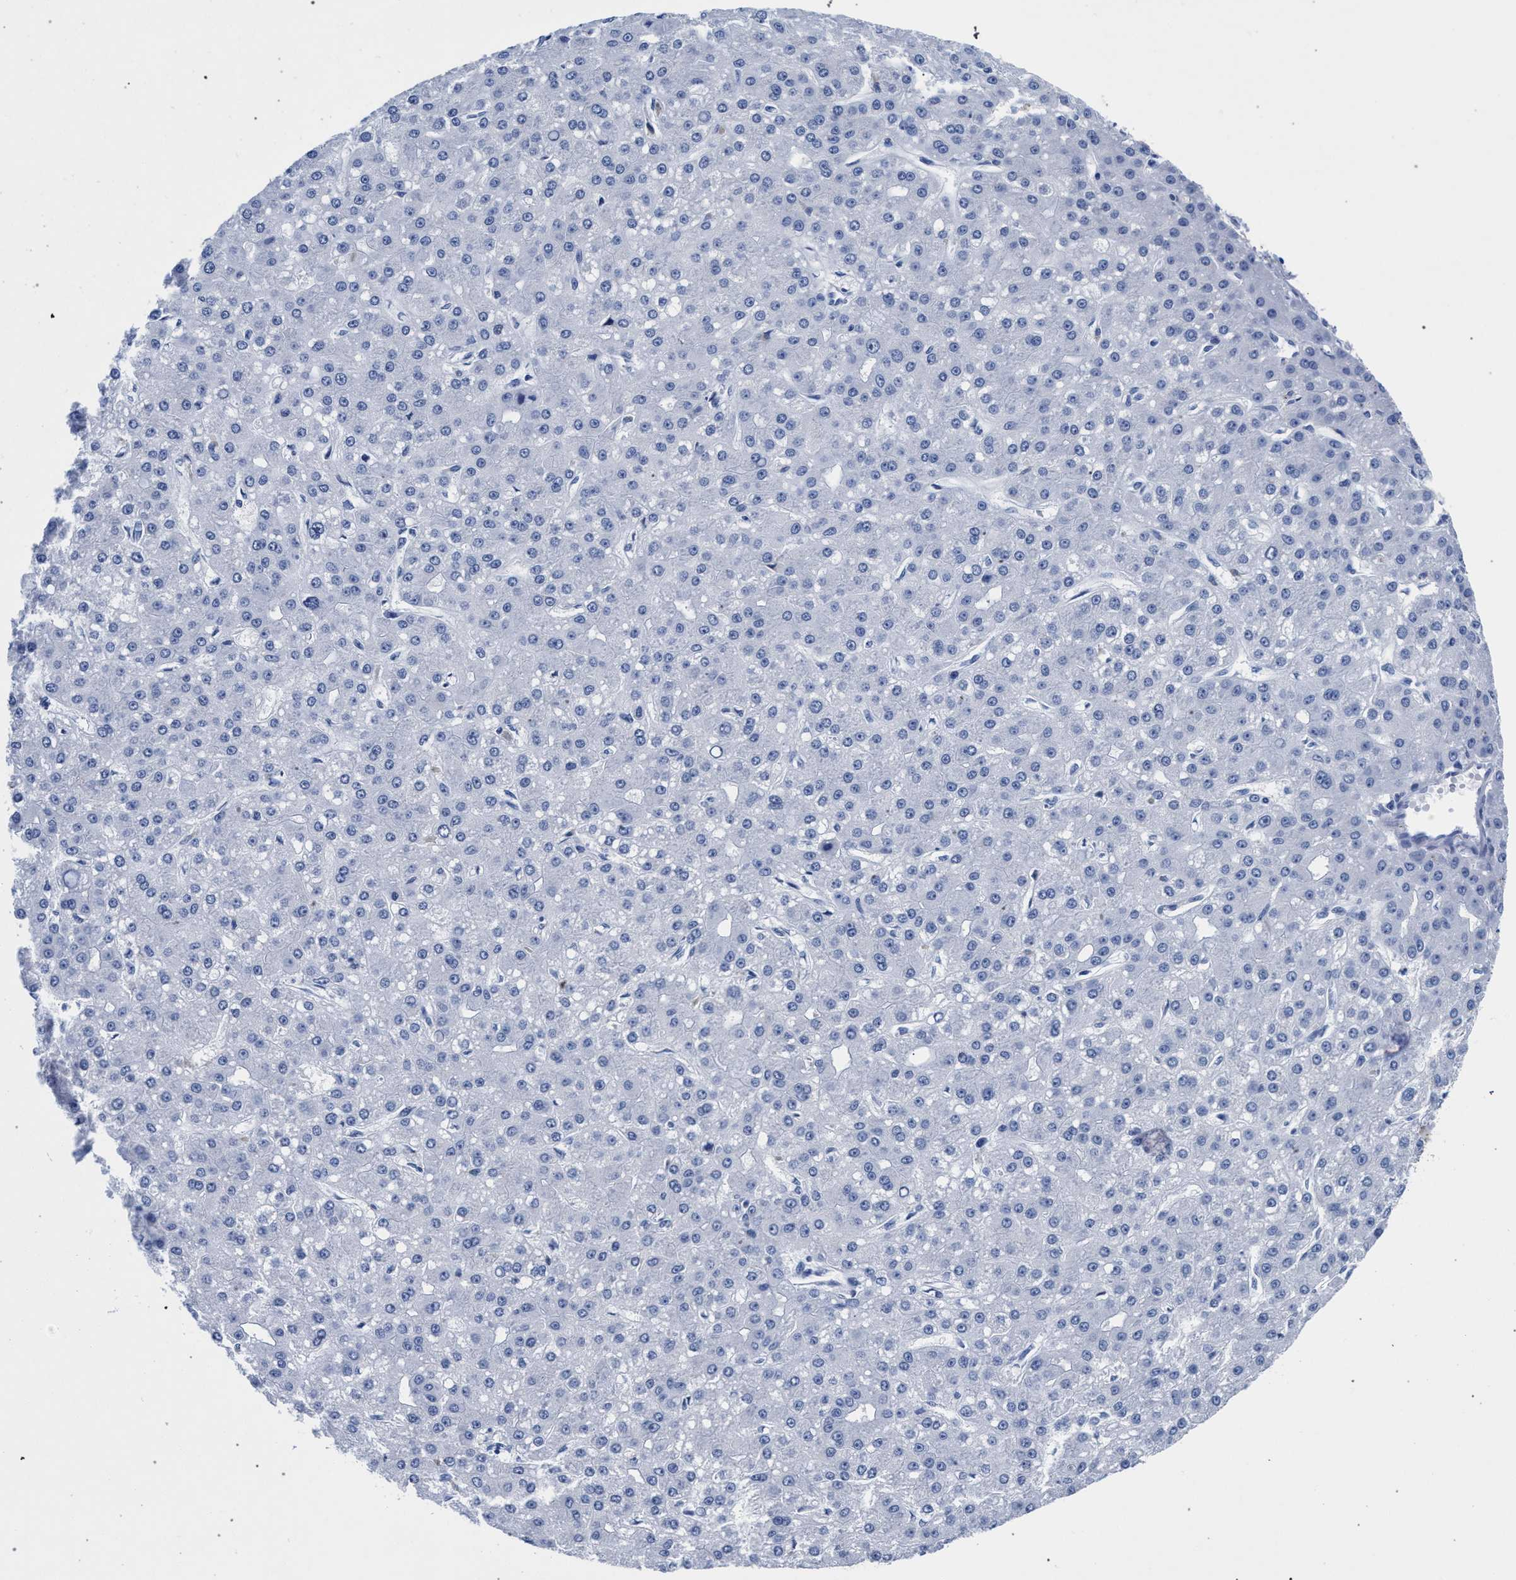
{"staining": {"intensity": "negative", "quantity": "none", "location": "none"}, "tissue": "liver cancer", "cell_type": "Tumor cells", "image_type": "cancer", "snomed": [{"axis": "morphology", "description": "Carcinoma, Hepatocellular, NOS"}, {"axis": "topography", "description": "Liver"}], "caption": "There is no significant staining in tumor cells of liver cancer (hepatocellular carcinoma).", "gene": "AKAP4", "patient": {"sex": "male", "age": 67}}